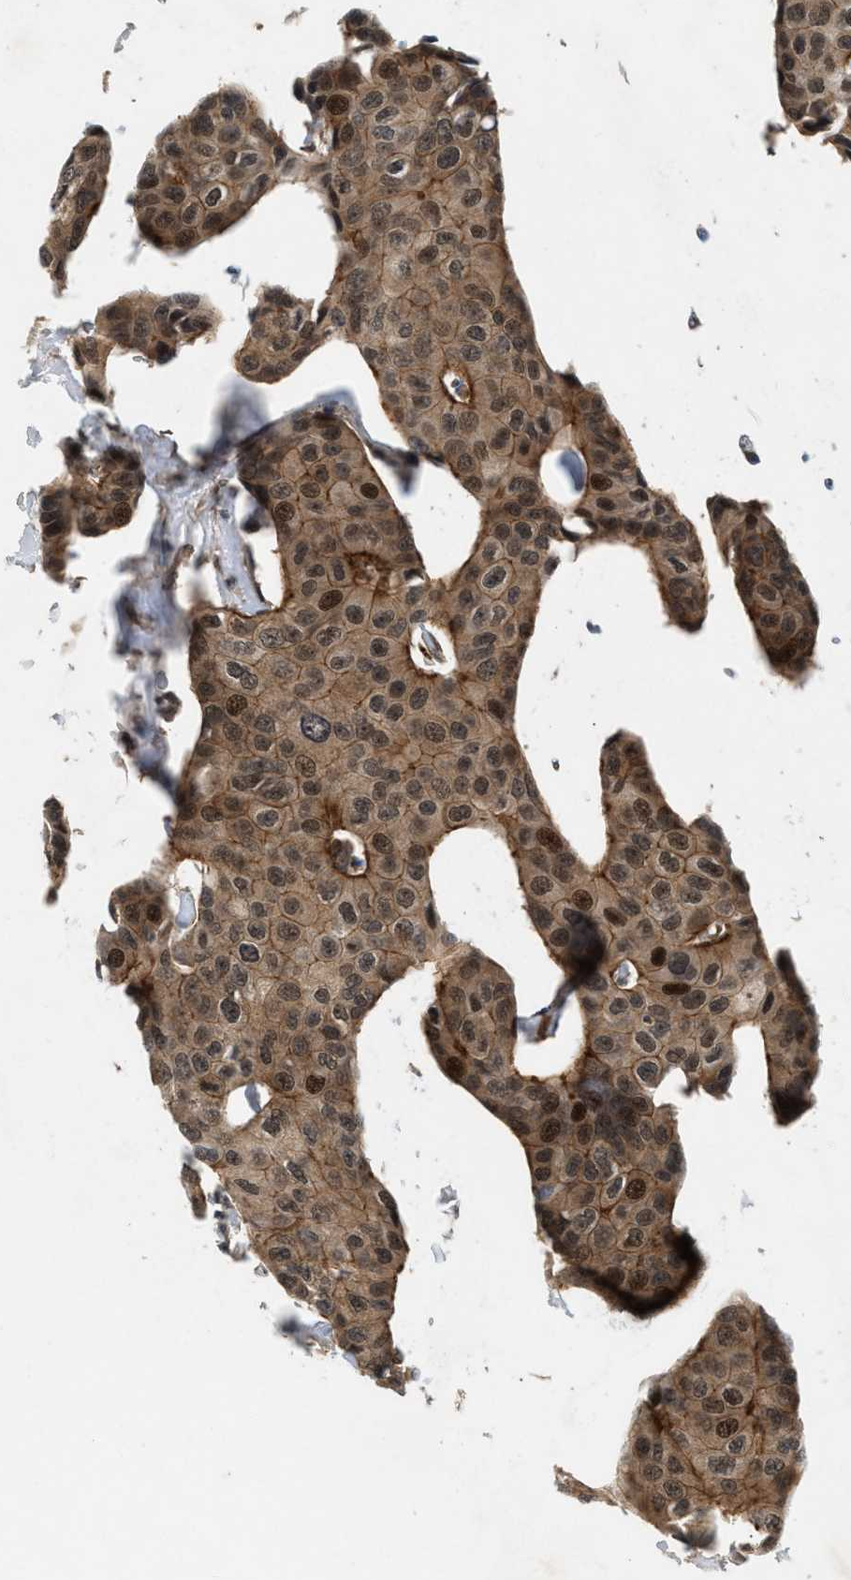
{"staining": {"intensity": "moderate", "quantity": ">75%", "location": "cytoplasmic/membranous,nuclear"}, "tissue": "breast cancer", "cell_type": "Tumor cells", "image_type": "cancer", "snomed": [{"axis": "morphology", "description": "Duct carcinoma"}, {"axis": "topography", "description": "Breast"}], "caption": "A high-resolution histopathology image shows immunohistochemistry staining of breast cancer, which demonstrates moderate cytoplasmic/membranous and nuclear expression in about >75% of tumor cells.", "gene": "MFSD6", "patient": {"sex": "female", "age": 80}}